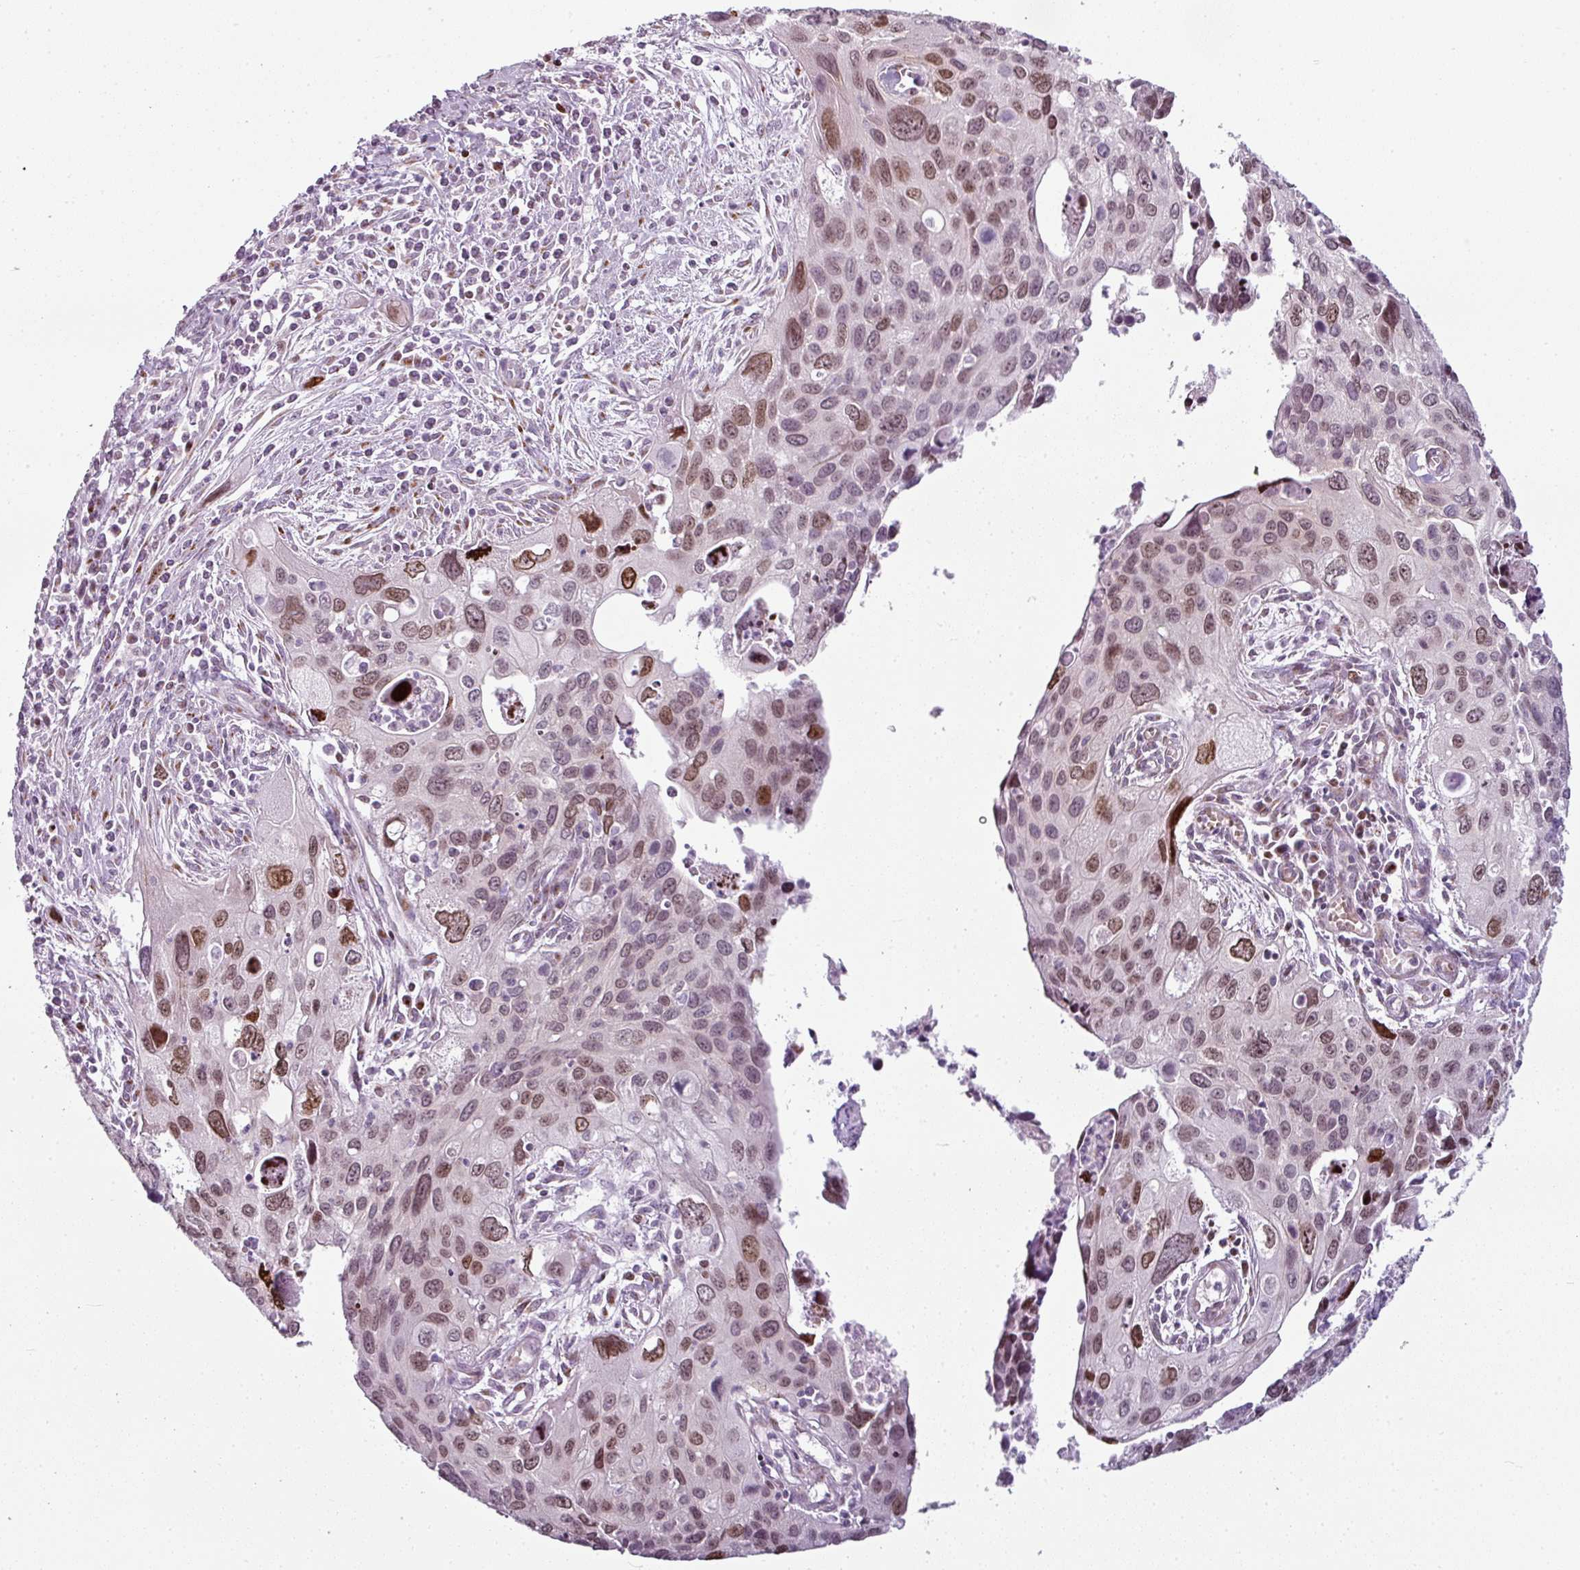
{"staining": {"intensity": "strong", "quantity": "25%-75%", "location": "nuclear"}, "tissue": "cervical cancer", "cell_type": "Tumor cells", "image_type": "cancer", "snomed": [{"axis": "morphology", "description": "Squamous cell carcinoma, NOS"}, {"axis": "topography", "description": "Cervix"}], "caption": "Immunohistochemical staining of human cervical squamous cell carcinoma reveals high levels of strong nuclear protein expression in approximately 25%-75% of tumor cells.", "gene": "SYT8", "patient": {"sex": "female", "age": 55}}